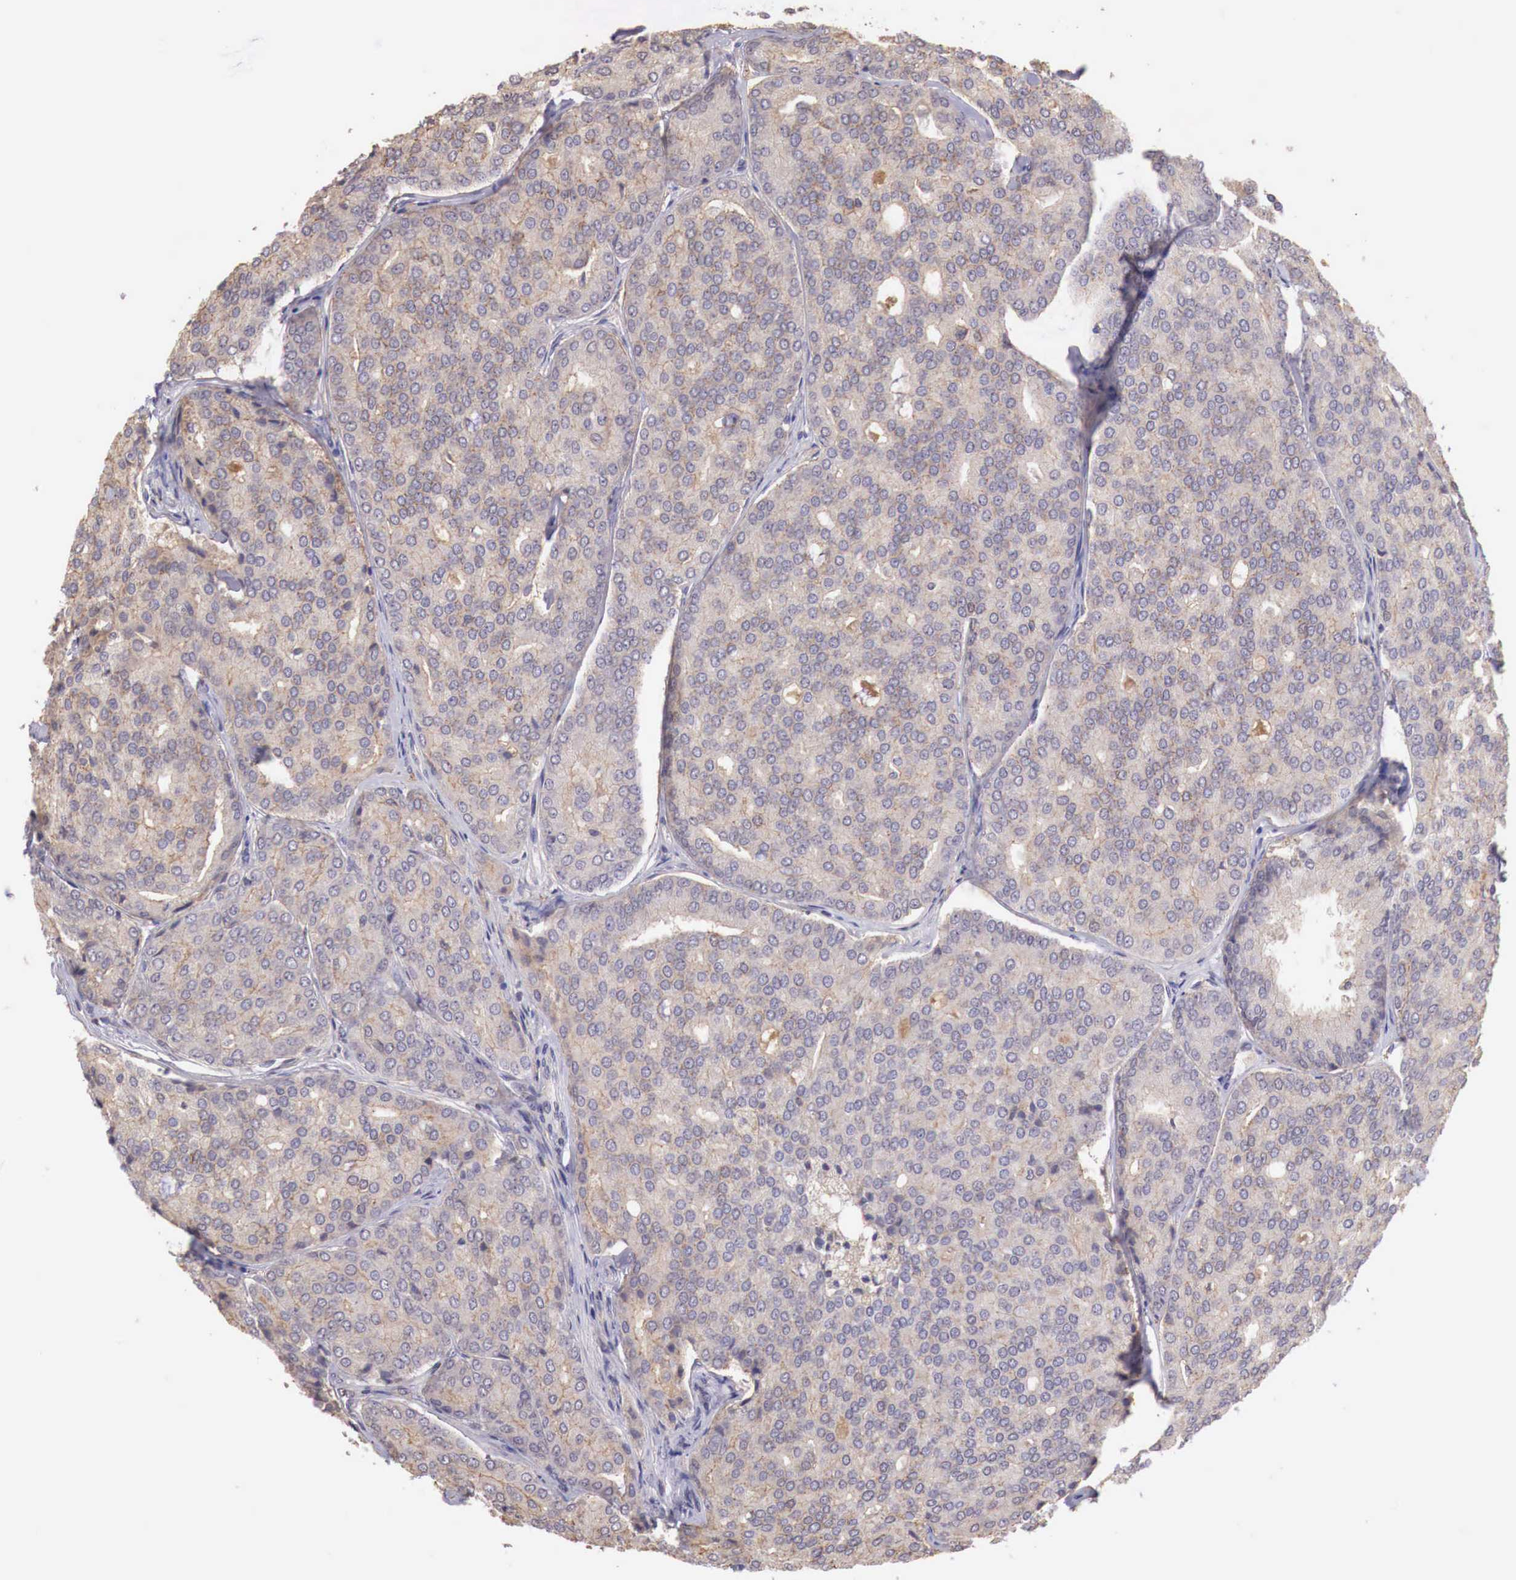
{"staining": {"intensity": "weak", "quantity": ">75%", "location": "cytoplasmic/membranous"}, "tissue": "prostate cancer", "cell_type": "Tumor cells", "image_type": "cancer", "snomed": [{"axis": "morphology", "description": "Adenocarcinoma, High grade"}, {"axis": "topography", "description": "Prostate"}], "caption": "Immunohistochemical staining of adenocarcinoma (high-grade) (prostate) reveals weak cytoplasmic/membranous protein positivity in about >75% of tumor cells. Nuclei are stained in blue.", "gene": "CHRDL1", "patient": {"sex": "male", "age": 64}}